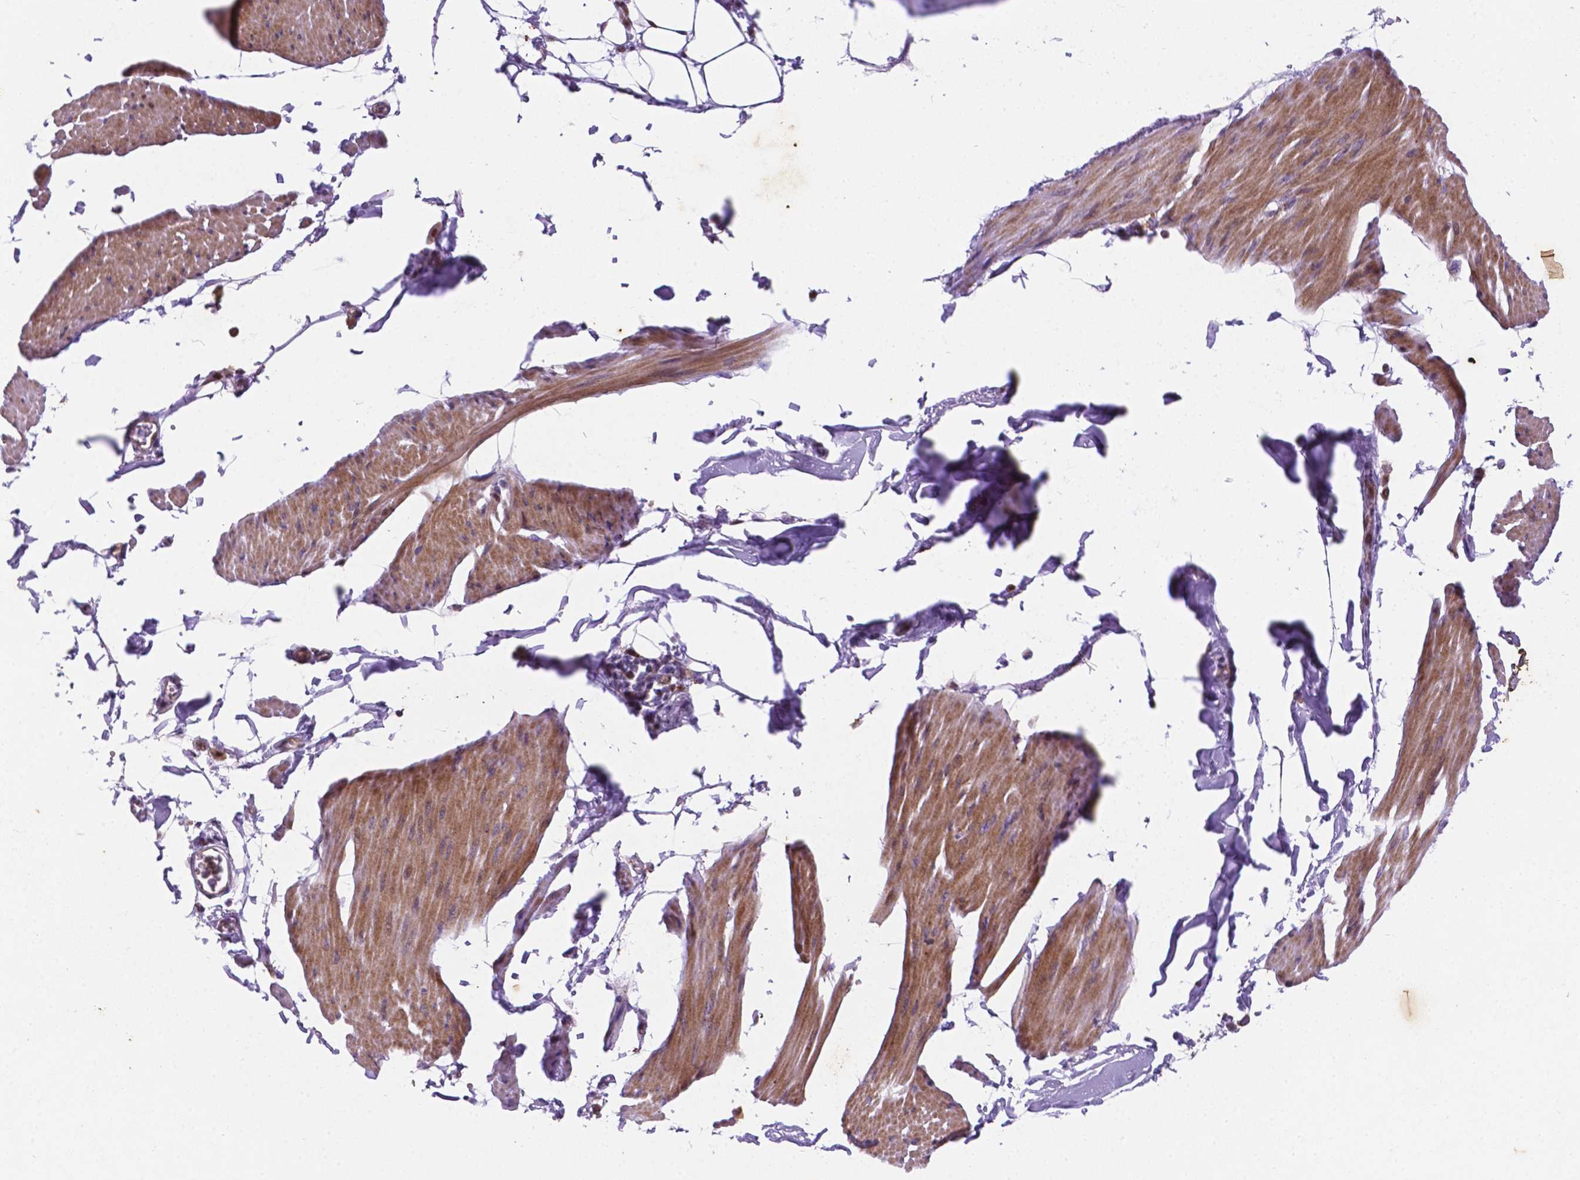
{"staining": {"intensity": "moderate", "quantity": "25%-75%", "location": "cytoplasmic/membranous"}, "tissue": "smooth muscle", "cell_type": "Smooth muscle cells", "image_type": "normal", "snomed": [{"axis": "morphology", "description": "Normal tissue, NOS"}, {"axis": "topography", "description": "Adipose tissue"}, {"axis": "topography", "description": "Smooth muscle"}, {"axis": "topography", "description": "Peripheral nerve tissue"}], "caption": "About 25%-75% of smooth muscle cells in unremarkable smooth muscle exhibit moderate cytoplasmic/membranous protein expression as visualized by brown immunohistochemical staining.", "gene": "TM4SF20", "patient": {"sex": "male", "age": 83}}